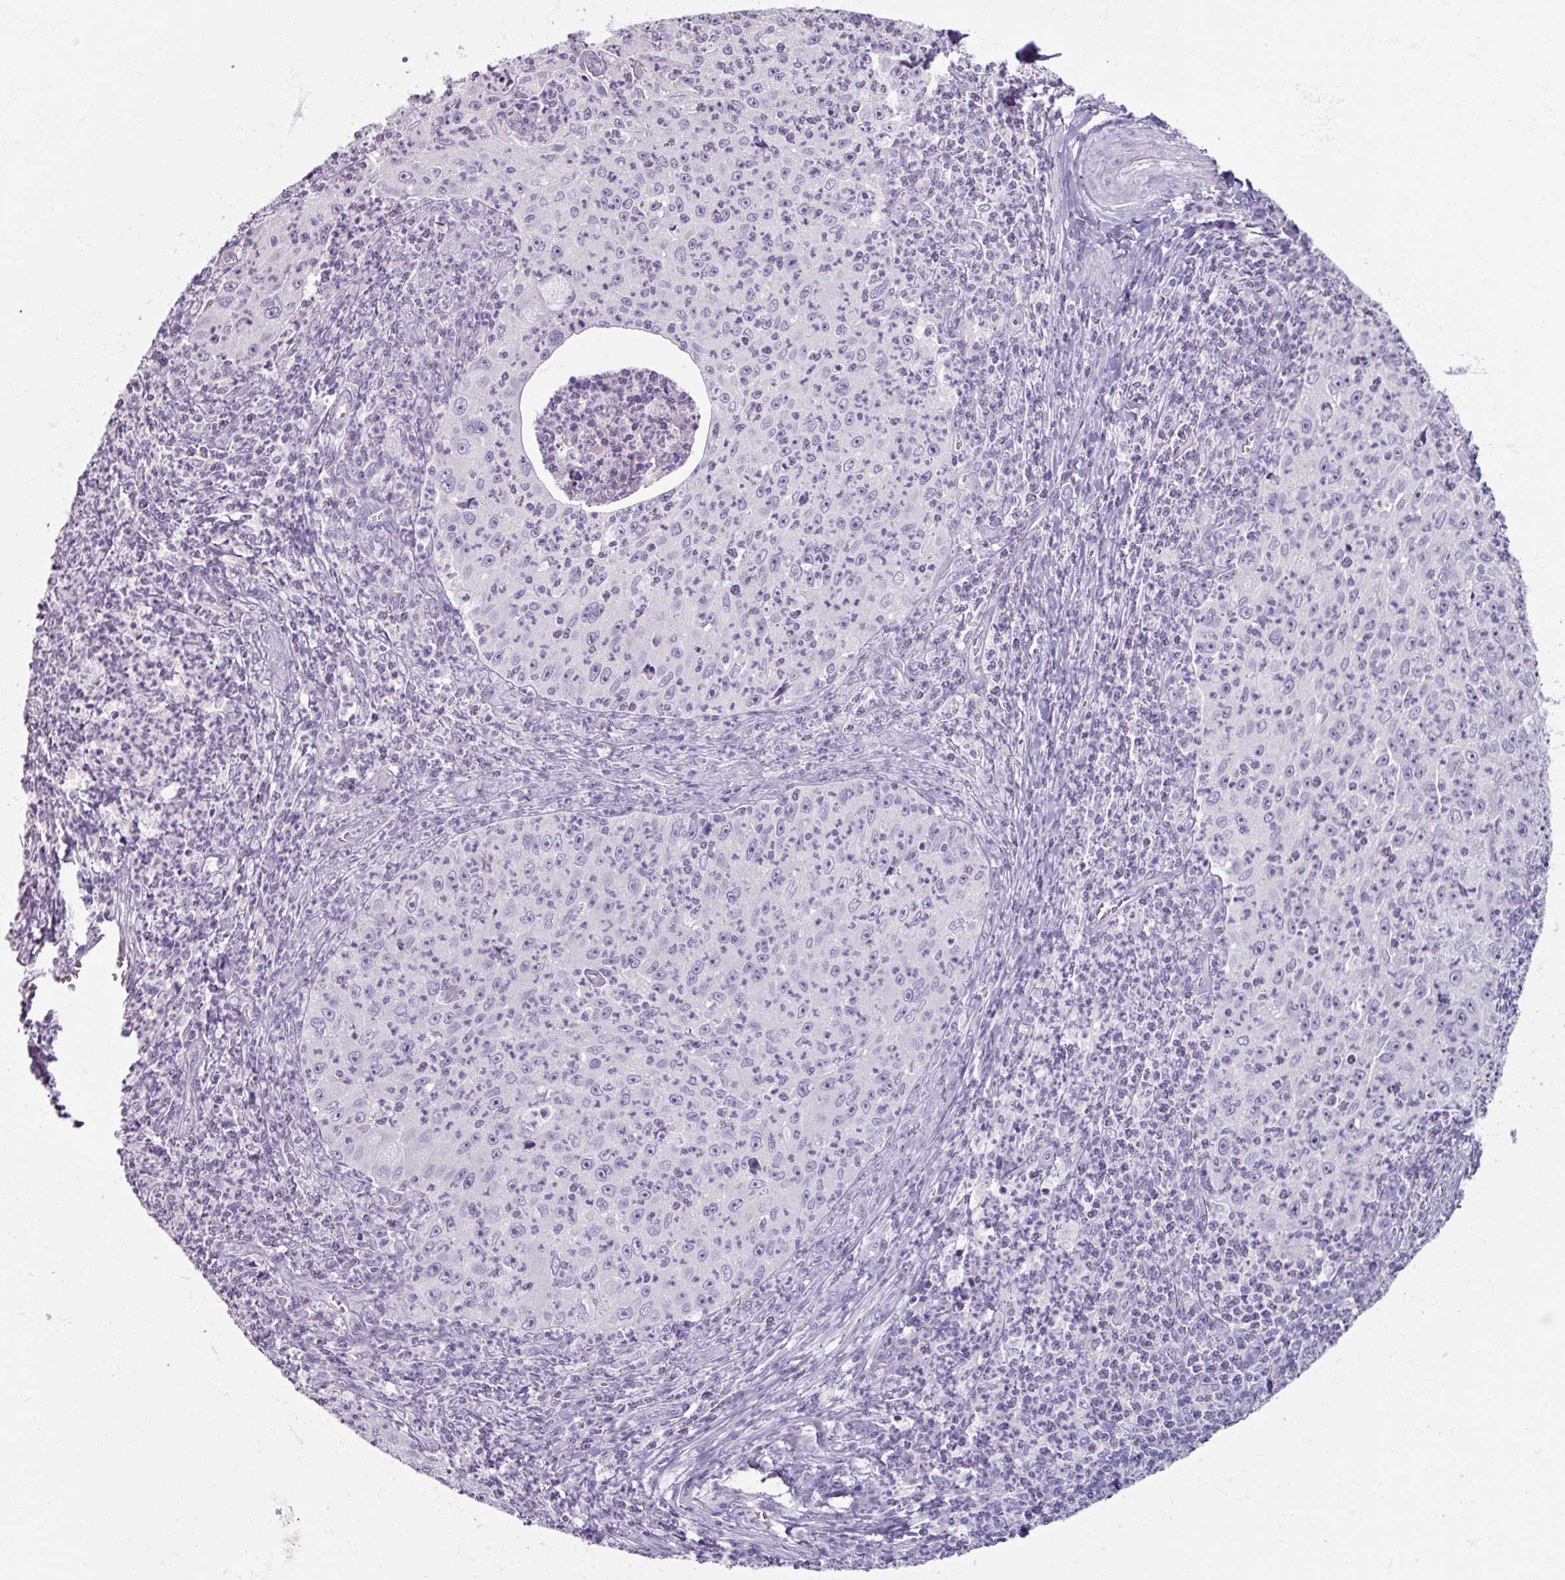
{"staining": {"intensity": "negative", "quantity": "none", "location": "none"}, "tissue": "cervical cancer", "cell_type": "Tumor cells", "image_type": "cancer", "snomed": [{"axis": "morphology", "description": "Squamous cell carcinoma, NOS"}, {"axis": "topography", "description": "Cervix"}], "caption": "DAB (3,3'-diaminobenzidine) immunohistochemical staining of squamous cell carcinoma (cervical) shows no significant positivity in tumor cells.", "gene": "TG", "patient": {"sex": "female", "age": 30}}